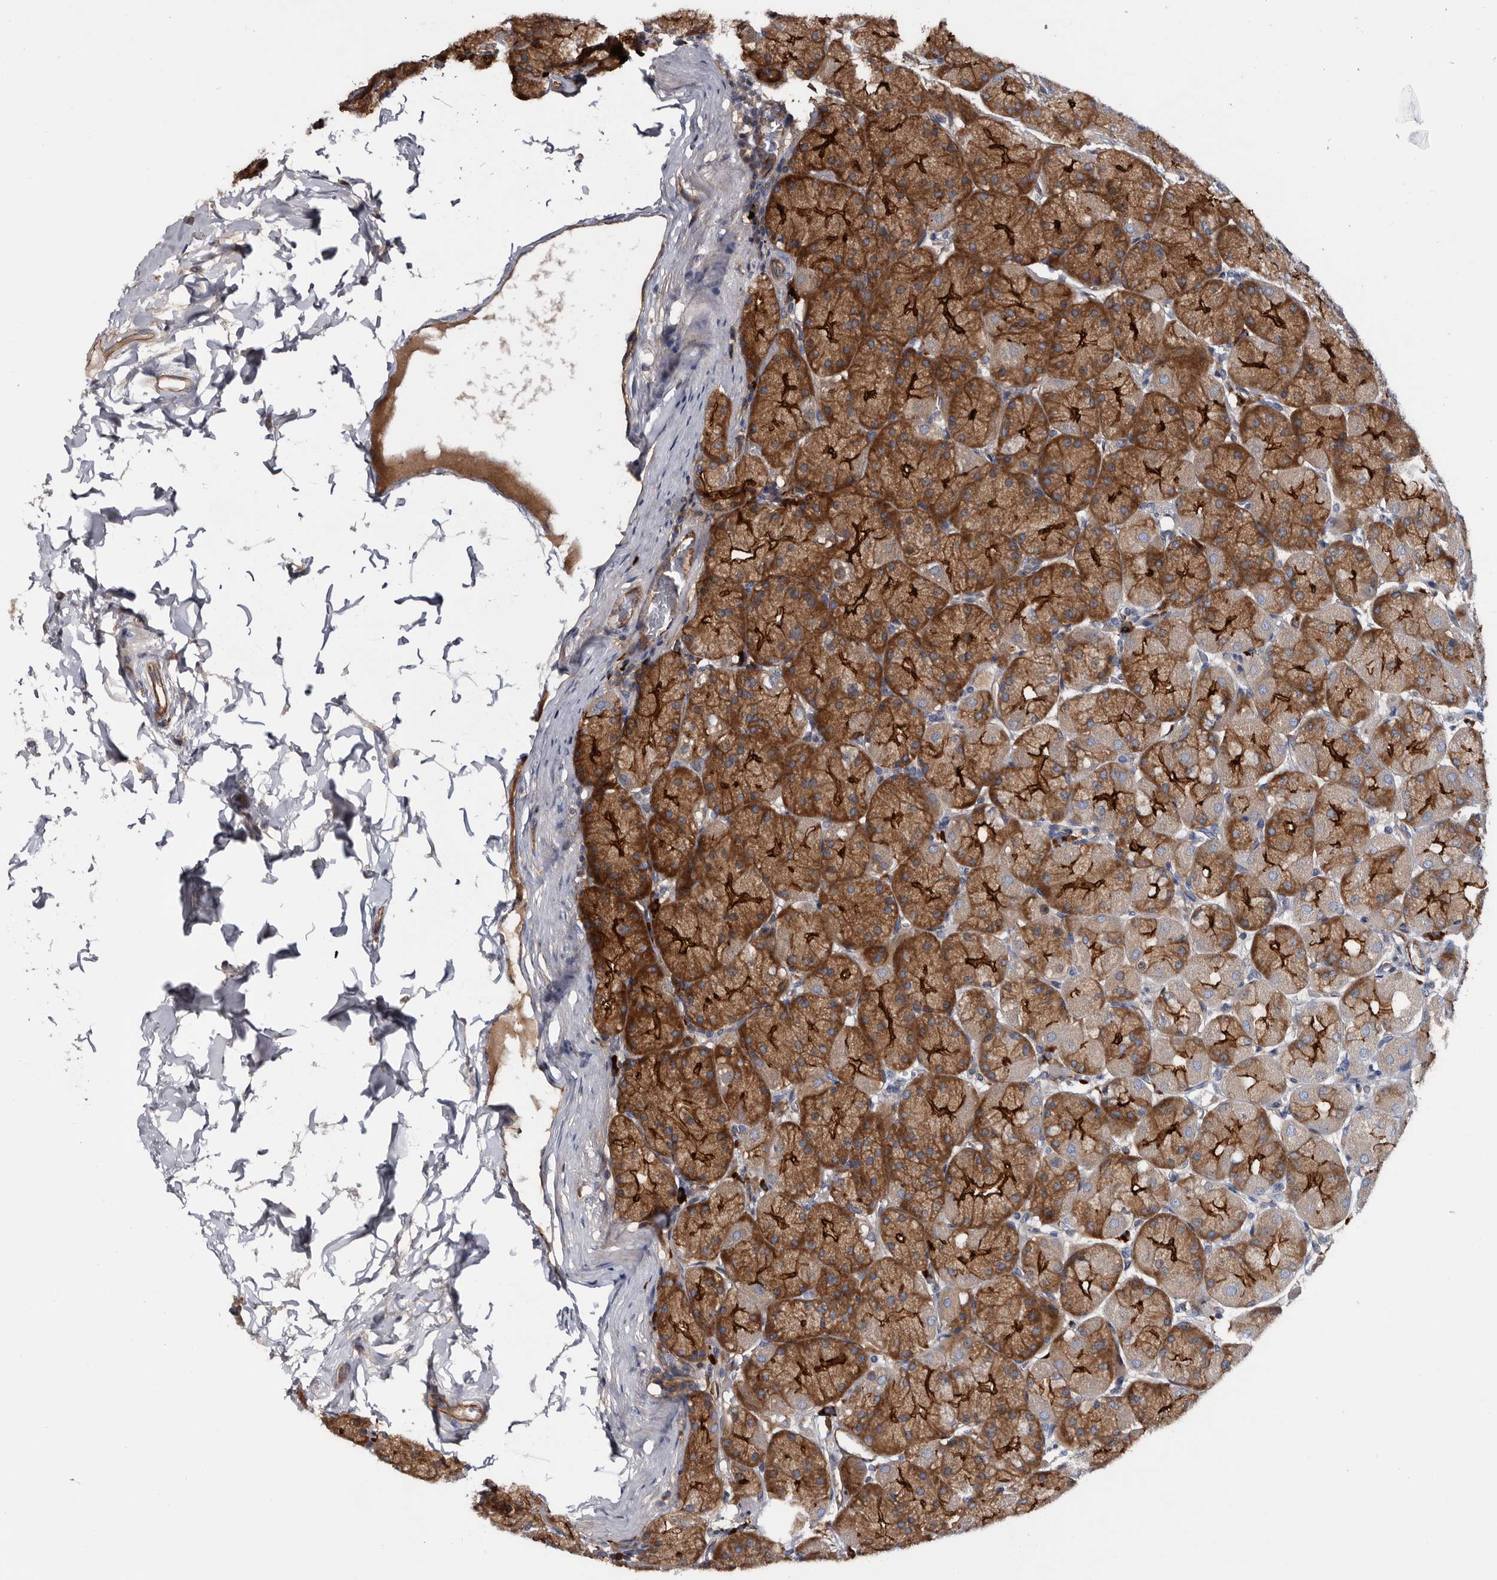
{"staining": {"intensity": "strong", "quantity": ">75%", "location": "cytoplasmic/membranous"}, "tissue": "stomach", "cell_type": "Glandular cells", "image_type": "normal", "snomed": [{"axis": "morphology", "description": "Normal tissue, NOS"}, {"axis": "topography", "description": "Stomach, upper"}], "caption": "A high-resolution image shows immunohistochemistry (IHC) staining of unremarkable stomach, which displays strong cytoplasmic/membranous staining in about >75% of glandular cells.", "gene": "TSPAN17", "patient": {"sex": "female", "age": 56}}